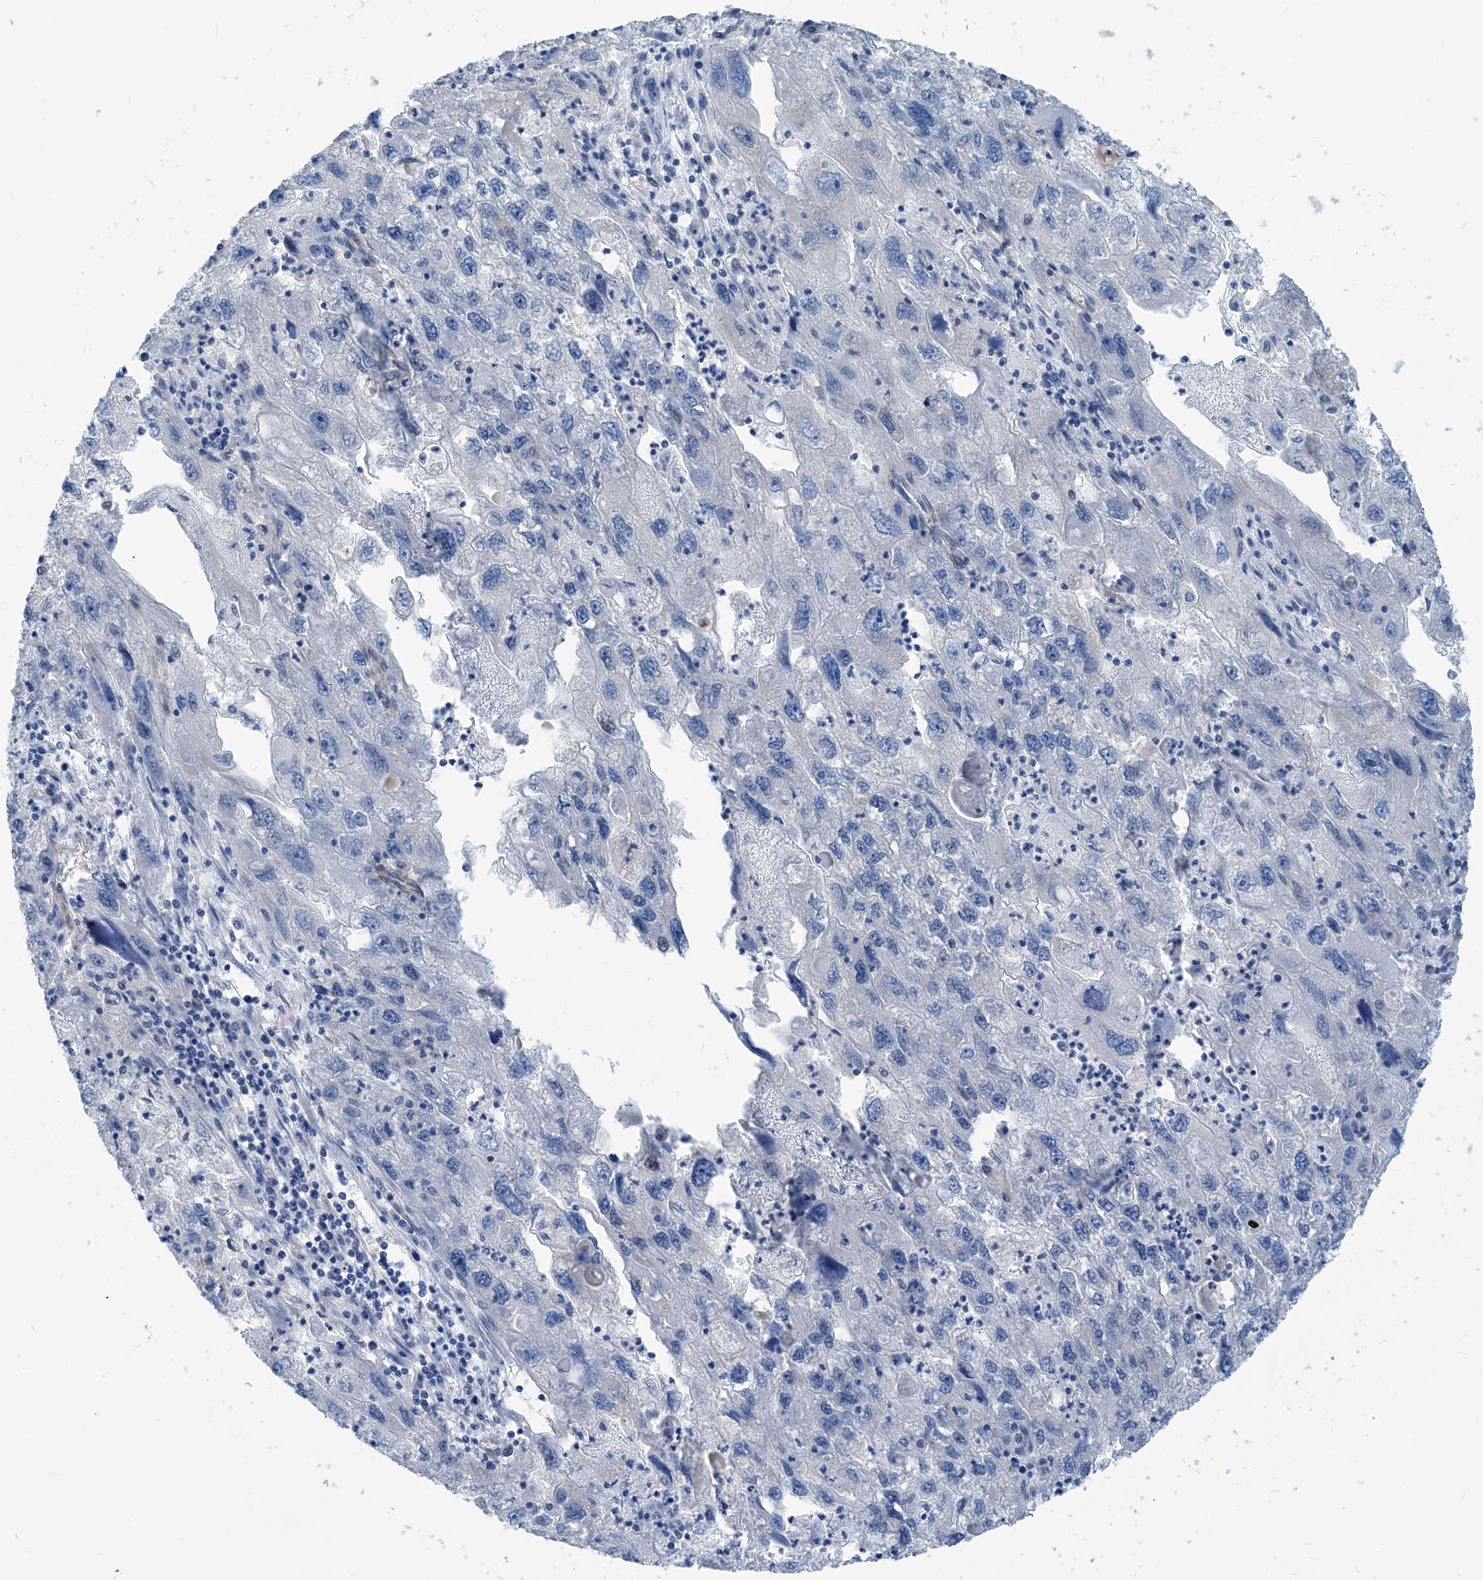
{"staining": {"intensity": "negative", "quantity": "none", "location": "none"}, "tissue": "endometrial cancer", "cell_type": "Tumor cells", "image_type": "cancer", "snomed": [{"axis": "morphology", "description": "Adenocarcinoma, NOS"}, {"axis": "topography", "description": "Endometrium"}], "caption": "Immunohistochemistry (IHC) of human adenocarcinoma (endometrial) displays no expression in tumor cells.", "gene": "PLEKHA3", "patient": {"sex": "female", "age": 49}}